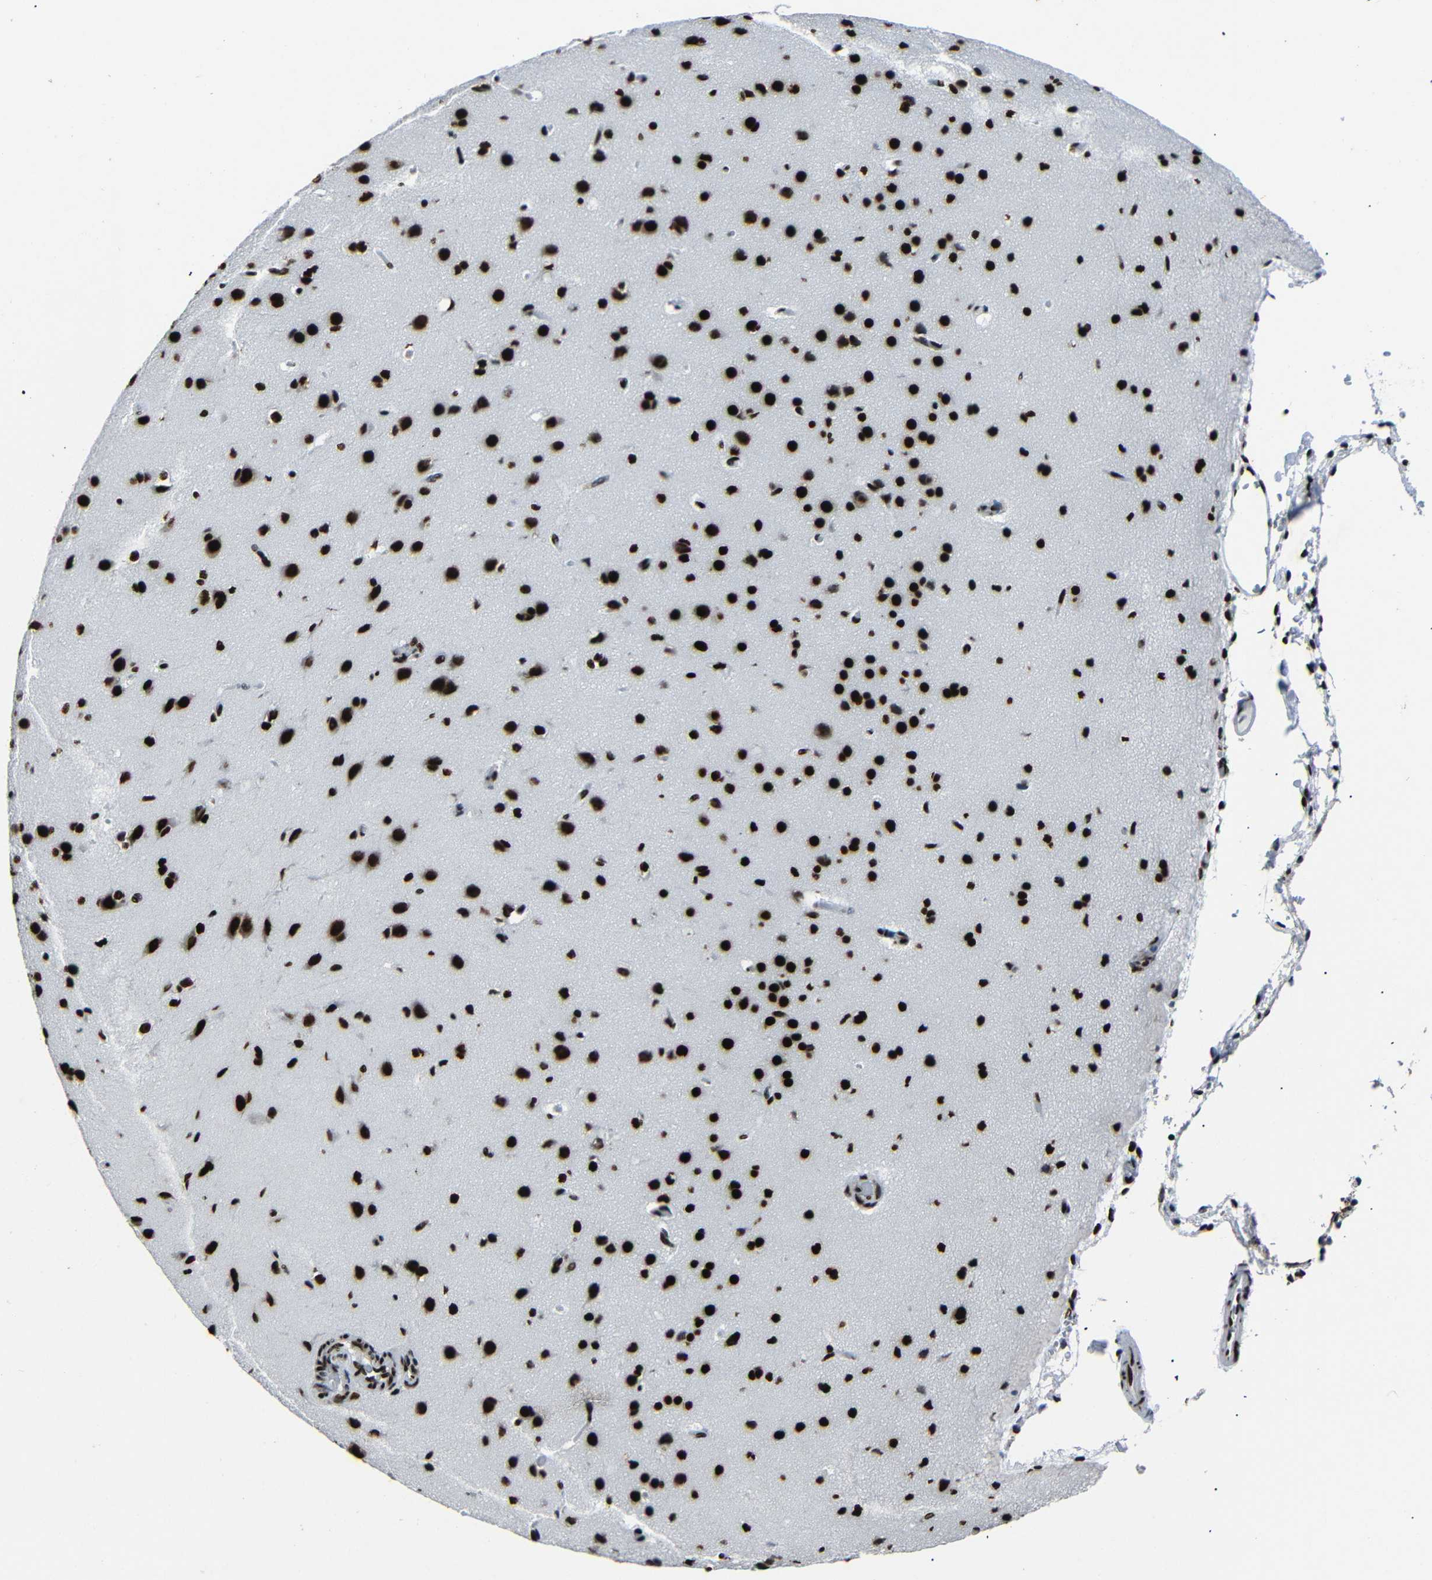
{"staining": {"intensity": "strong", "quantity": ">75%", "location": "nuclear"}, "tissue": "cerebral cortex", "cell_type": "Endothelial cells", "image_type": "normal", "snomed": [{"axis": "morphology", "description": "Normal tissue, NOS"}, {"axis": "morphology", "description": "Developmental malformation"}, {"axis": "topography", "description": "Cerebral cortex"}], "caption": "High-magnification brightfield microscopy of unremarkable cerebral cortex stained with DAB (brown) and counterstained with hematoxylin (blue). endothelial cells exhibit strong nuclear positivity is appreciated in about>75% of cells. The protein is shown in brown color, while the nuclei are stained blue.", "gene": "SRSF1", "patient": {"sex": "female", "age": 30}}